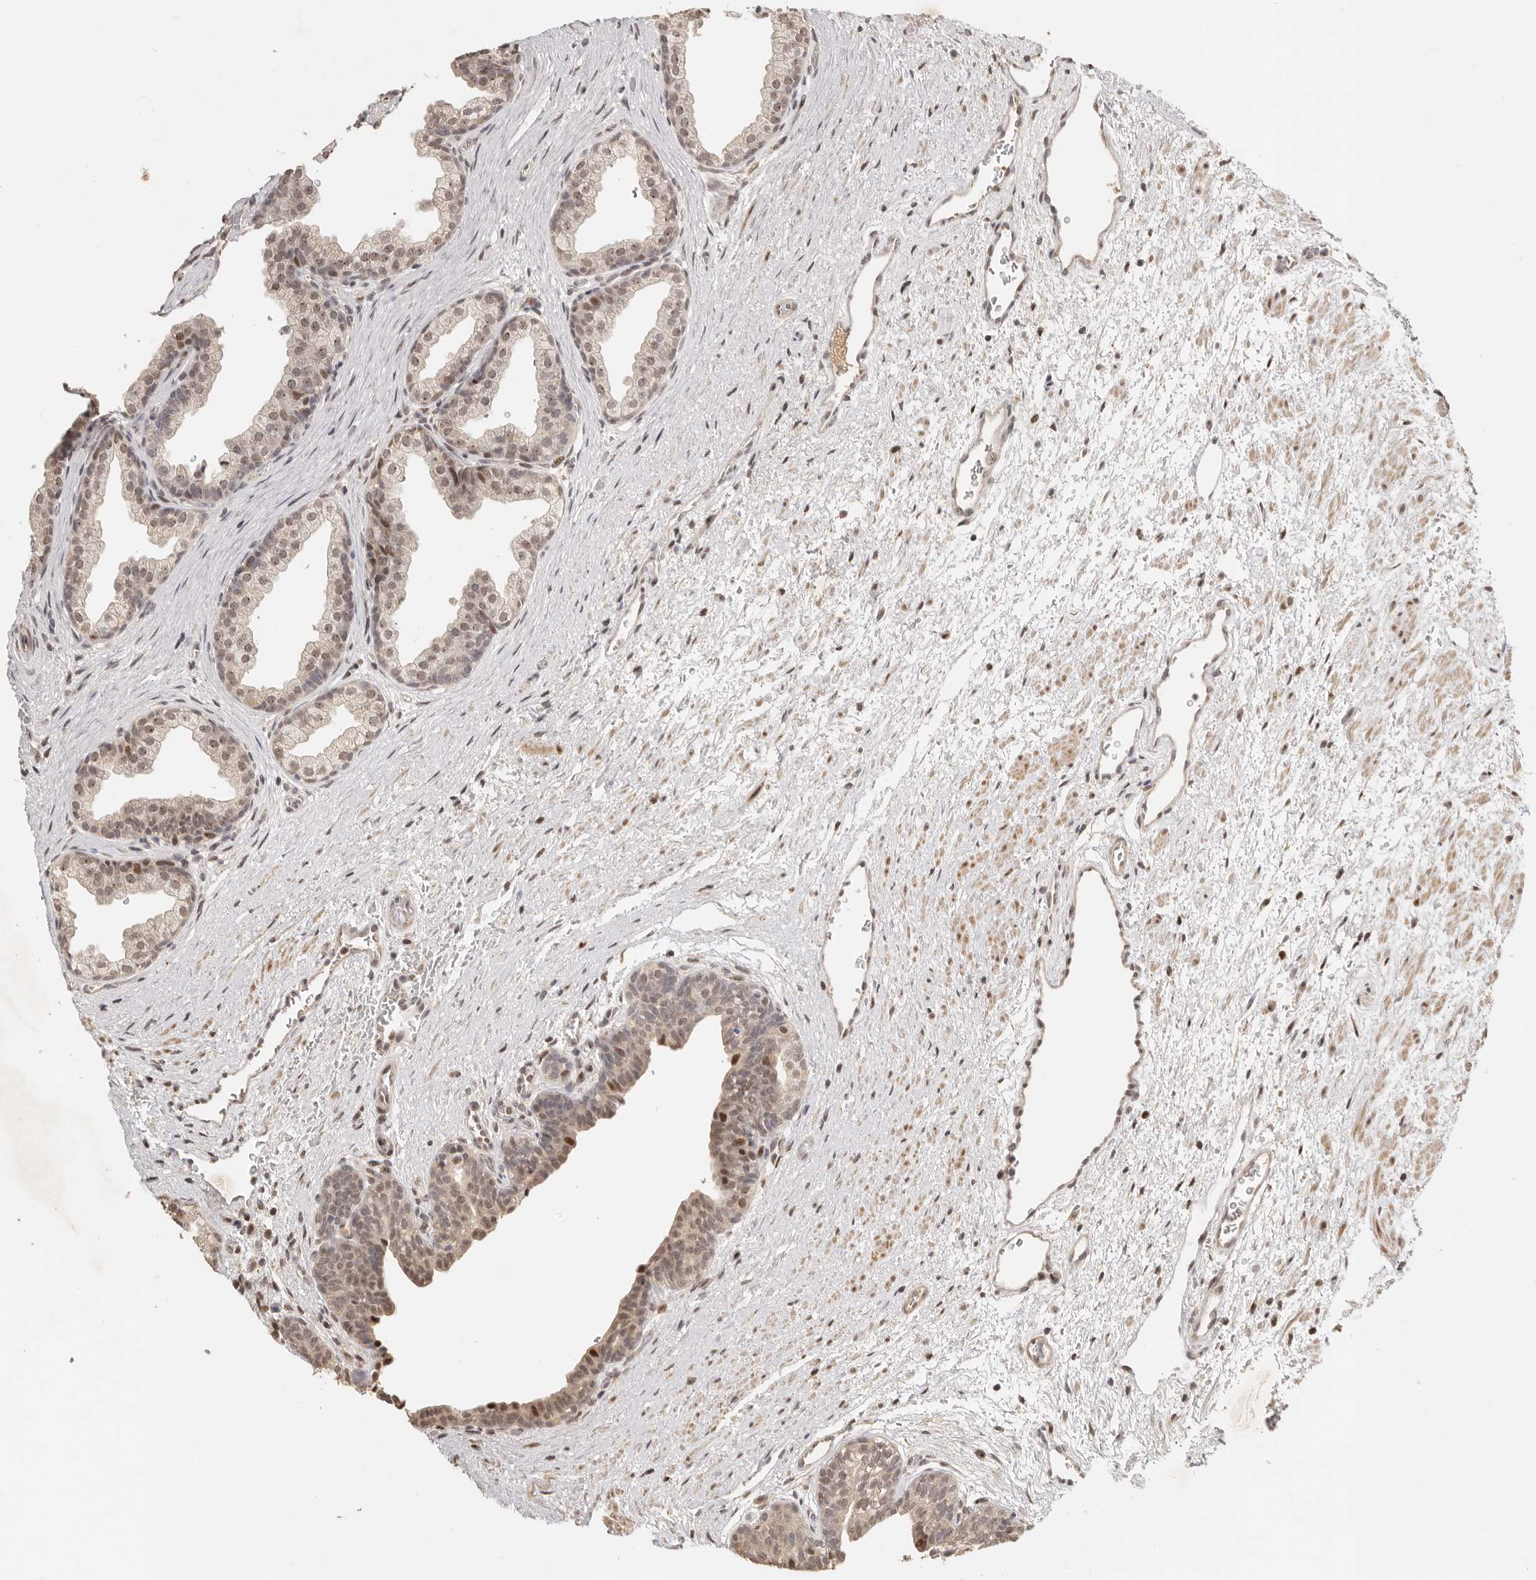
{"staining": {"intensity": "moderate", "quantity": "<25%", "location": "cytoplasmic/membranous,nuclear"}, "tissue": "prostate", "cell_type": "Glandular cells", "image_type": "normal", "snomed": [{"axis": "morphology", "description": "Normal tissue, NOS"}, {"axis": "topography", "description": "Prostate"}], "caption": "This image exhibits immunohistochemistry (IHC) staining of unremarkable prostate, with low moderate cytoplasmic/membranous,nuclear staining in about <25% of glandular cells.", "gene": "GPBP1L1", "patient": {"sex": "male", "age": 48}}